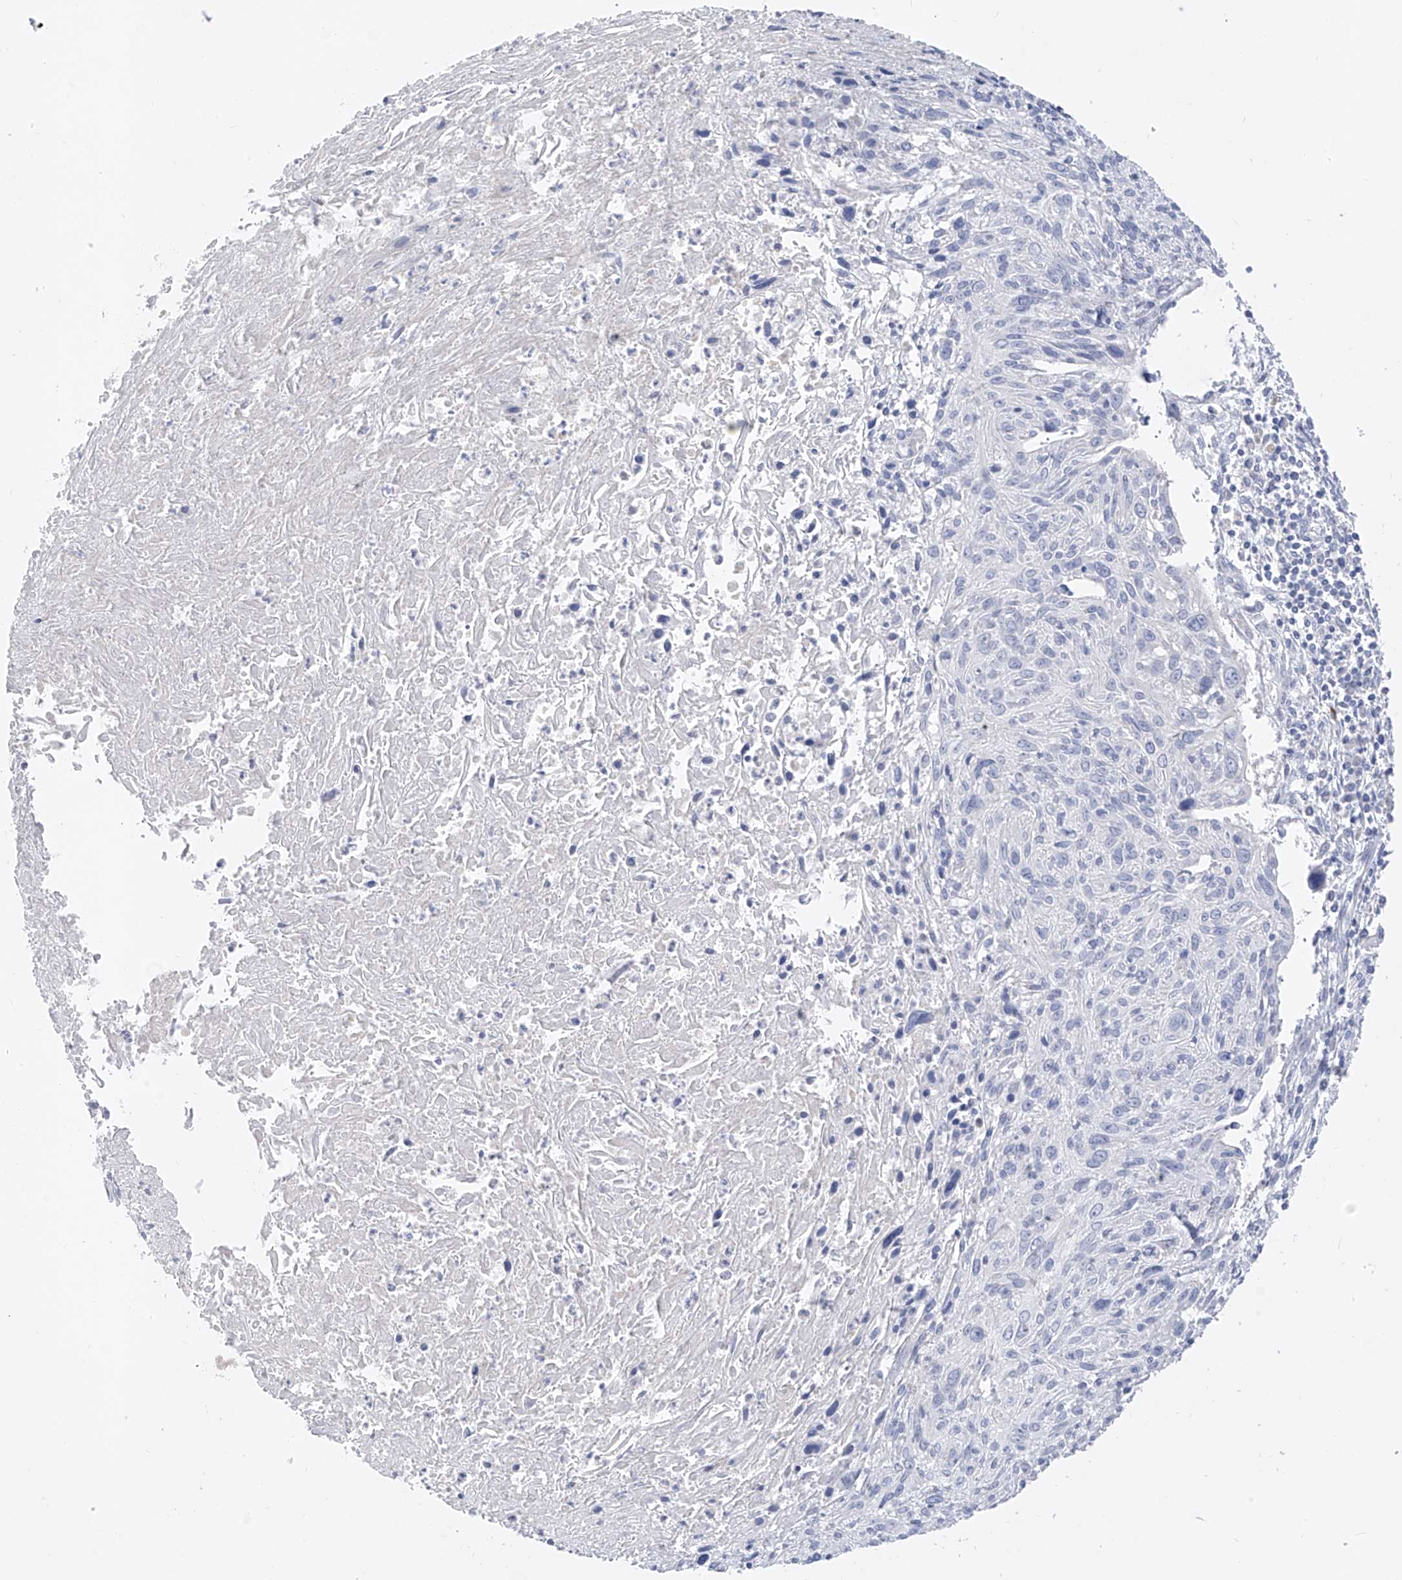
{"staining": {"intensity": "negative", "quantity": "none", "location": "none"}, "tissue": "cervical cancer", "cell_type": "Tumor cells", "image_type": "cancer", "snomed": [{"axis": "morphology", "description": "Squamous cell carcinoma, NOS"}, {"axis": "topography", "description": "Cervix"}], "caption": "Immunohistochemistry photomicrograph of neoplastic tissue: cervical cancer stained with DAB (3,3'-diaminobenzidine) demonstrates no significant protein positivity in tumor cells.", "gene": "ZNF404", "patient": {"sex": "female", "age": 51}}